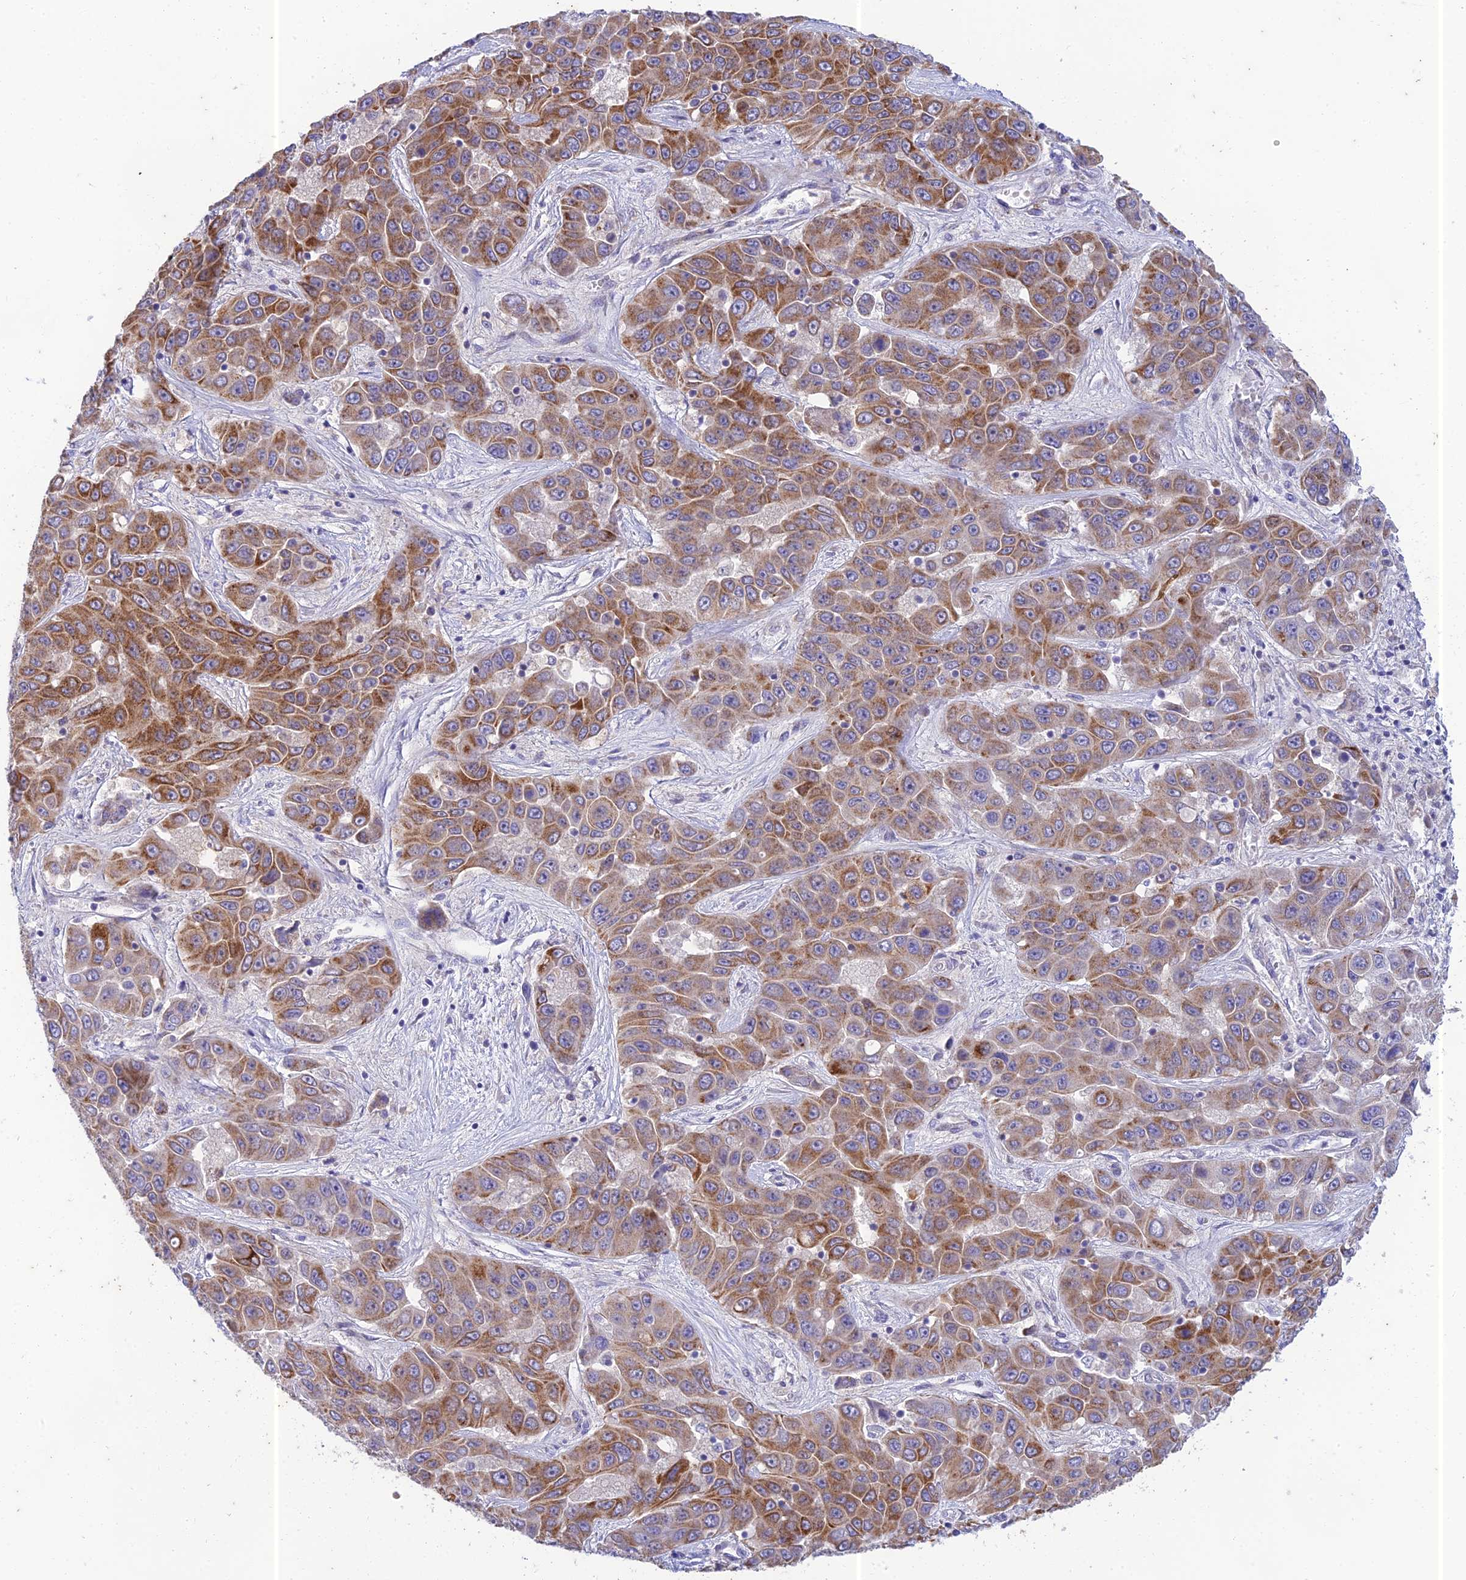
{"staining": {"intensity": "strong", "quantity": "25%-75%", "location": "cytoplasmic/membranous"}, "tissue": "liver cancer", "cell_type": "Tumor cells", "image_type": "cancer", "snomed": [{"axis": "morphology", "description": "Cholangiocarcinoma"}, {"axis": "topography", "description": "Liver"}], "caption": "Approximately 25%-75% of tumor cells in human liver cancer demonstrate strong cytoplasmic/membranous protein positivity as visualized by brown immunohistochemical staining.", "gene": "PTCD2", "patient": {"sex": "female", "age": 52}}